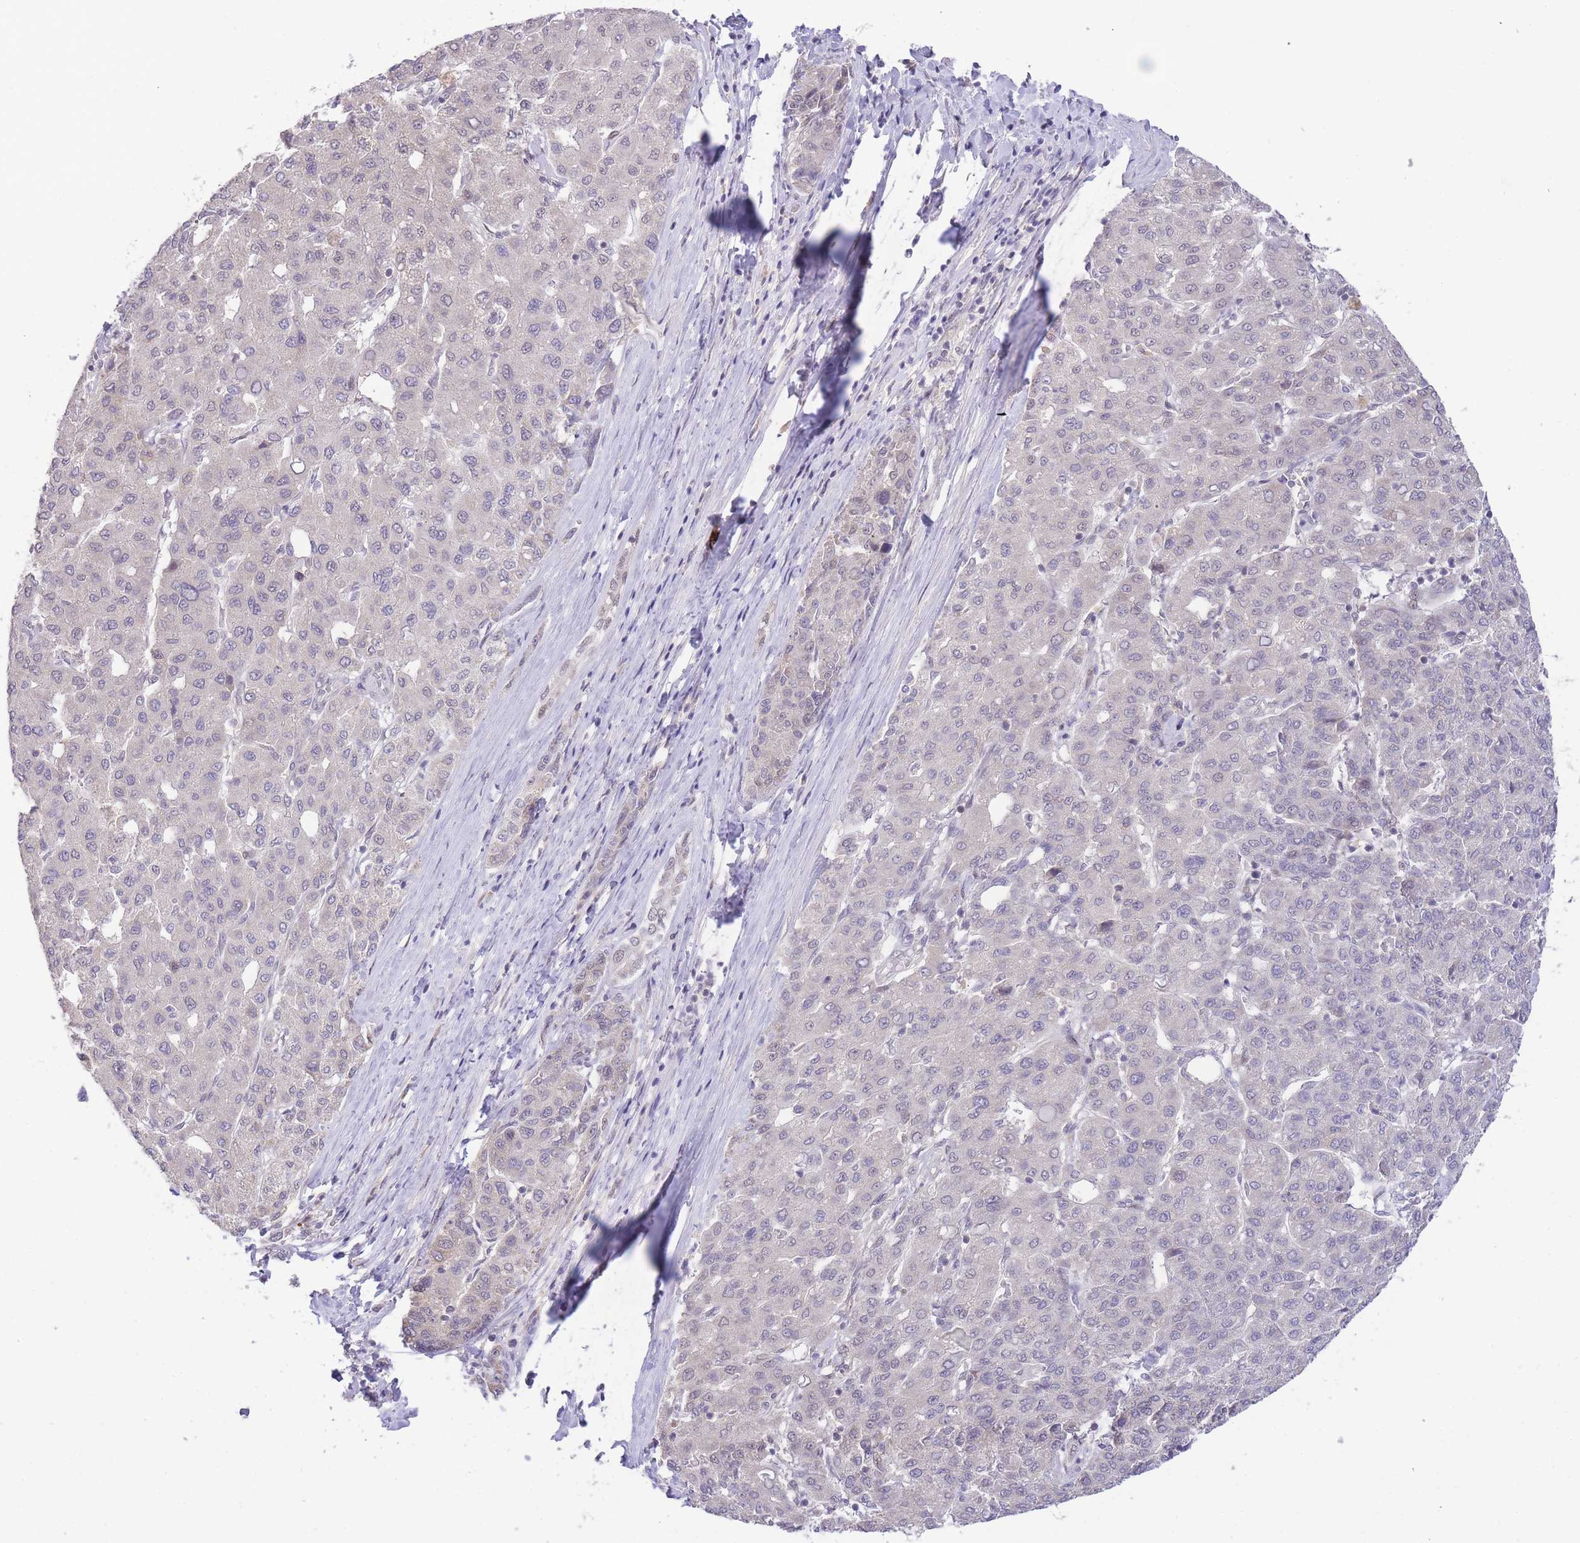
{"staining": {"intensity": "negative", "quantity": "none", "location": "none"}, "tissue": "liver cancer", "cell_type": "Tumor cells", "image_type": "cancer", "snomed": [{"axis": "morphology", "description": "Carcinoma, Hepatocellular, NOS"}, {"axis": "topography", "description": "Liver"}], "caption": "An image of liver cancer (hepatocellular carcinoma) stained for a protein demonstrates no brown staining in tumor cells.", "gene": "PUS10", "patient": {"sex": "male", "age": 65}}